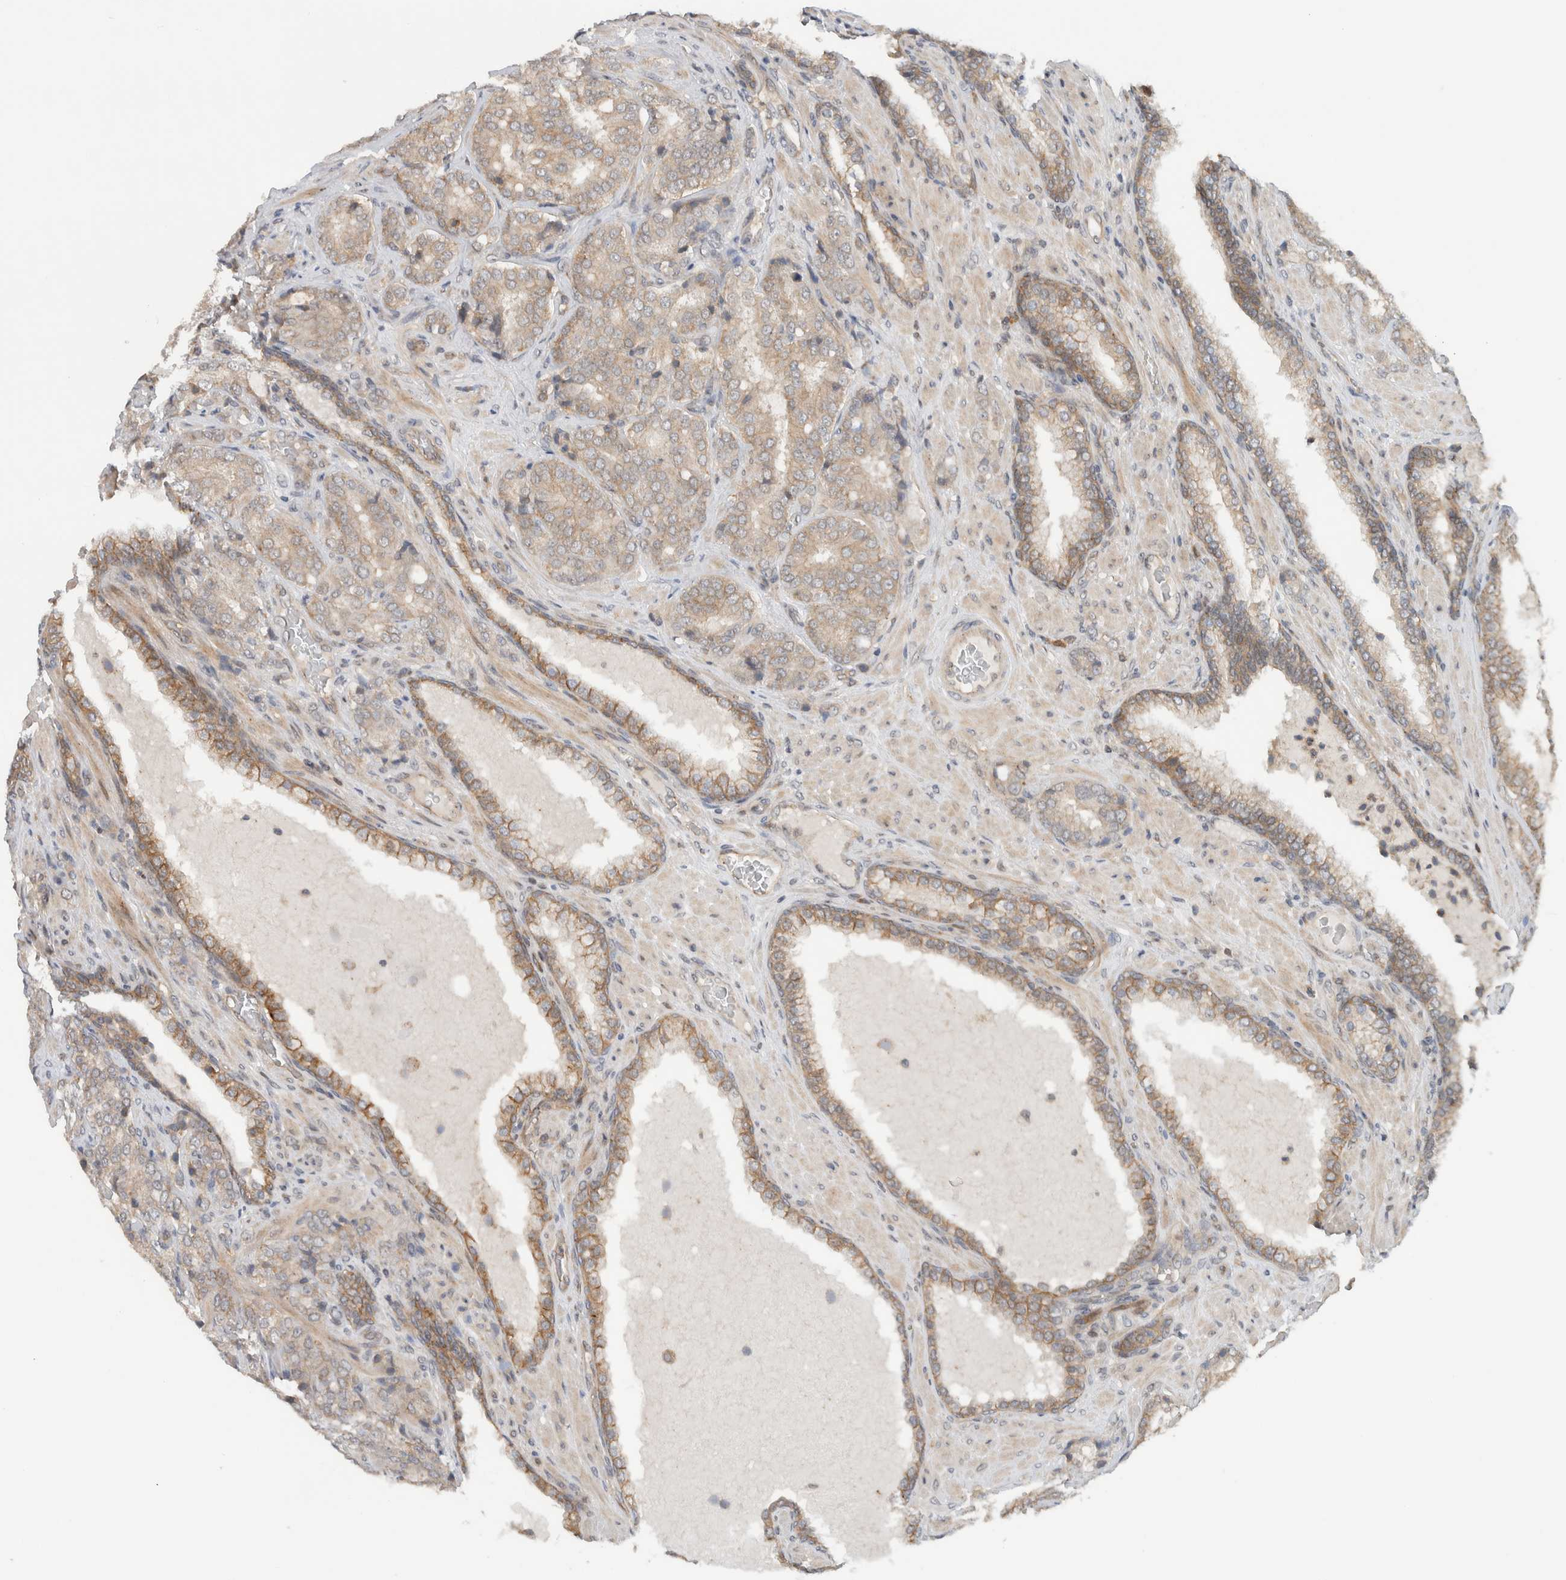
{"staining": {"intensity": "weak", "quantity": "<25%", "location": "cytoplasmic/membranous"}, "tissue": "prostate cancer", "cell_type": "Tumor cells", "image_type": "cancer", "snomed": [{"axis": "morphology", "description": "Adenocarcinoma, High grade"}, {"axis": "topography", "description": "Prostate"}], "caption": "Immunohistochemical staining of human prostate cancer shows no significant staining in tumor cells.", "gene": "DEPTOR", "patient": {"sex": "male", "age": 50}}